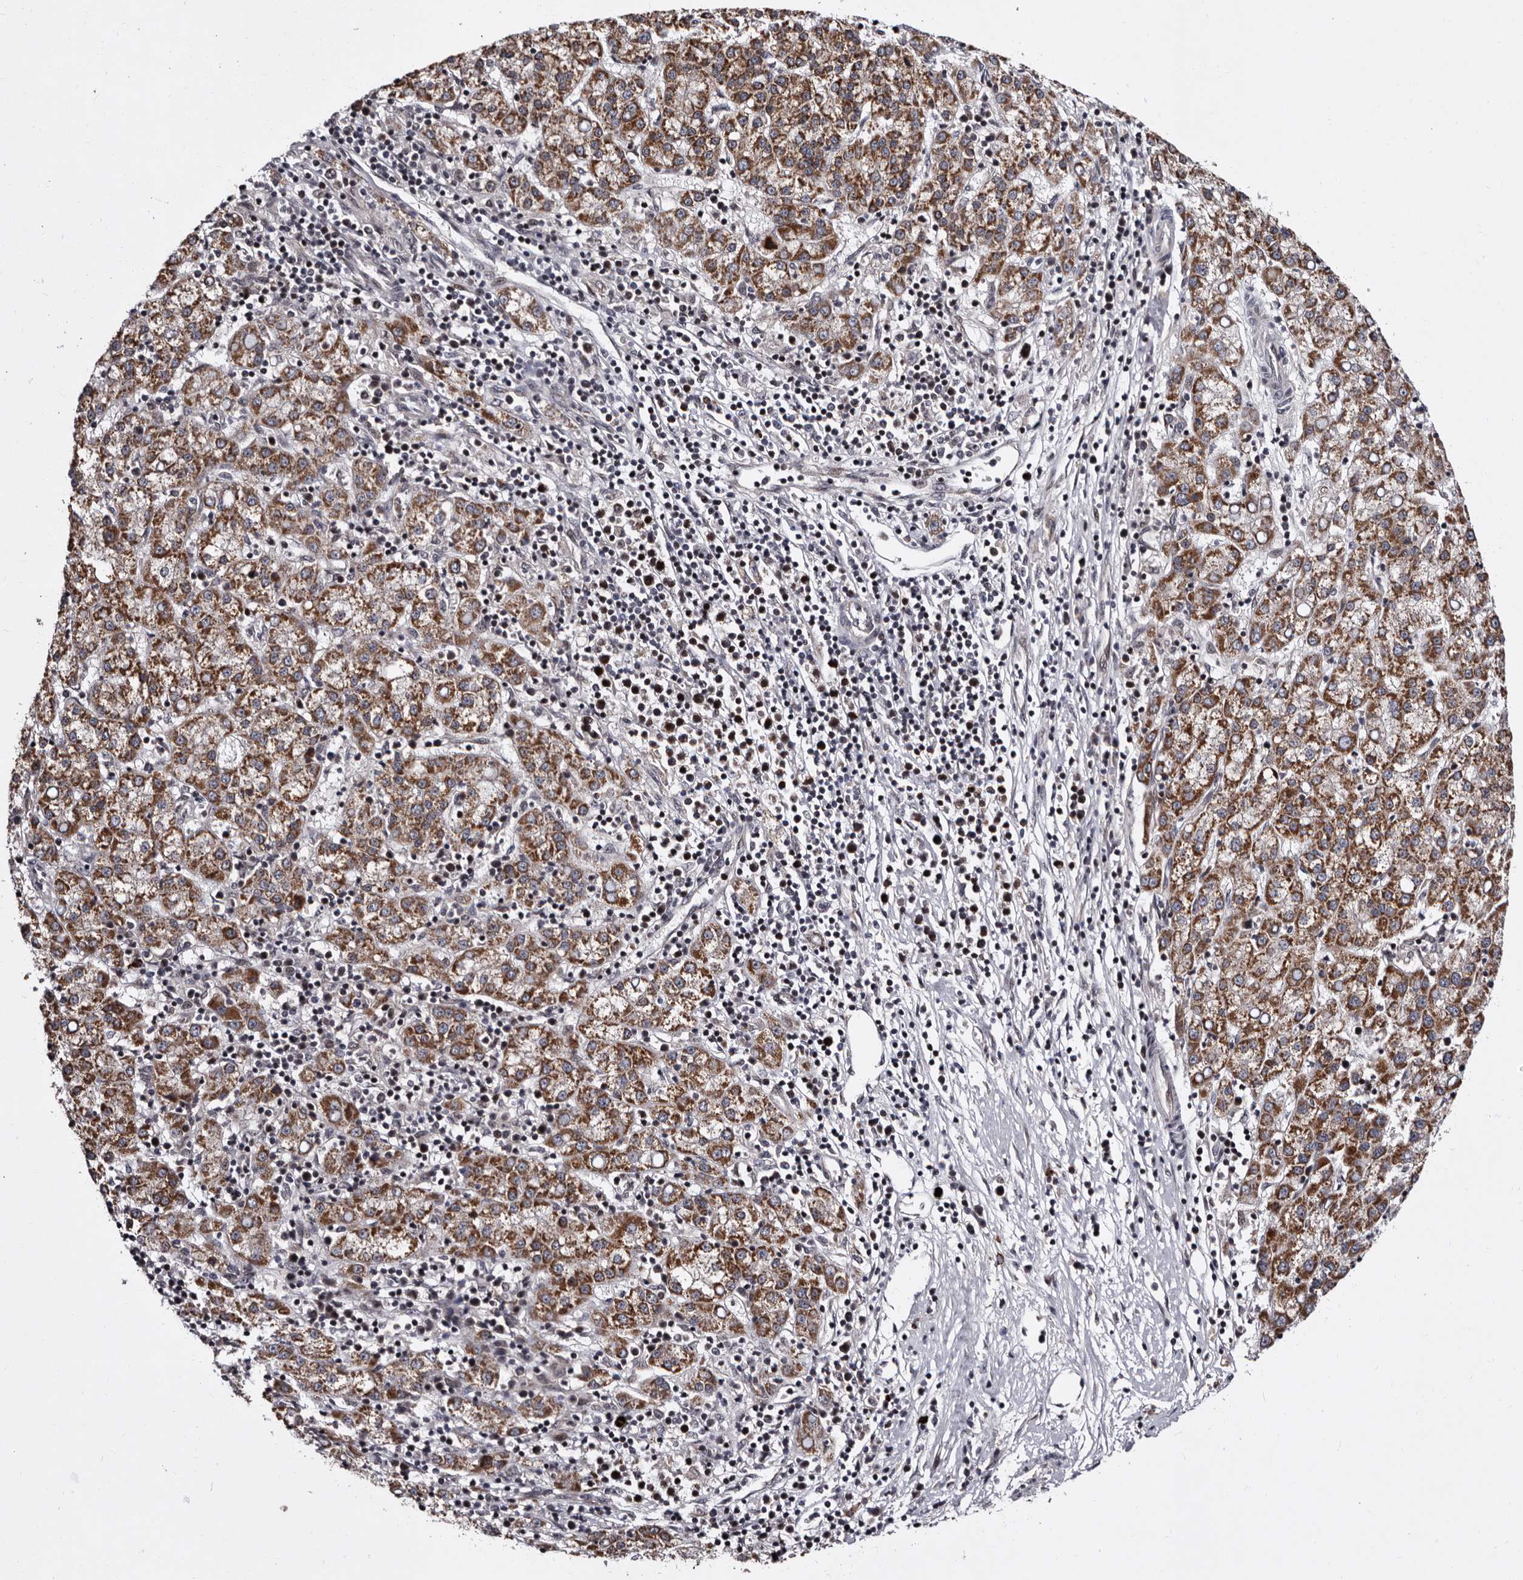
{"staining": {"intensity": "moderate", "quantity": ">75%", "location": "cytoplasmic/membranous"}, "tissue": "liver cancer", "cell_type": "Tumor cells", "image_type": "cancer", "snomed": [{"axis": "morphology", "description": "Carcinoma, Hepatocellular, NOS"}, {"axis": "topography", "description": "Liver"}], "caption": "This micrograph reveals liver cancer stained with IHC to label a protein in brown. The cytoplasmic/membranous of tumor cells show moderate positivity for the protein. Nuclei are counter-stained blue.", "gene": "TNKS", "patient": {"sex": "female", "age": 58}}